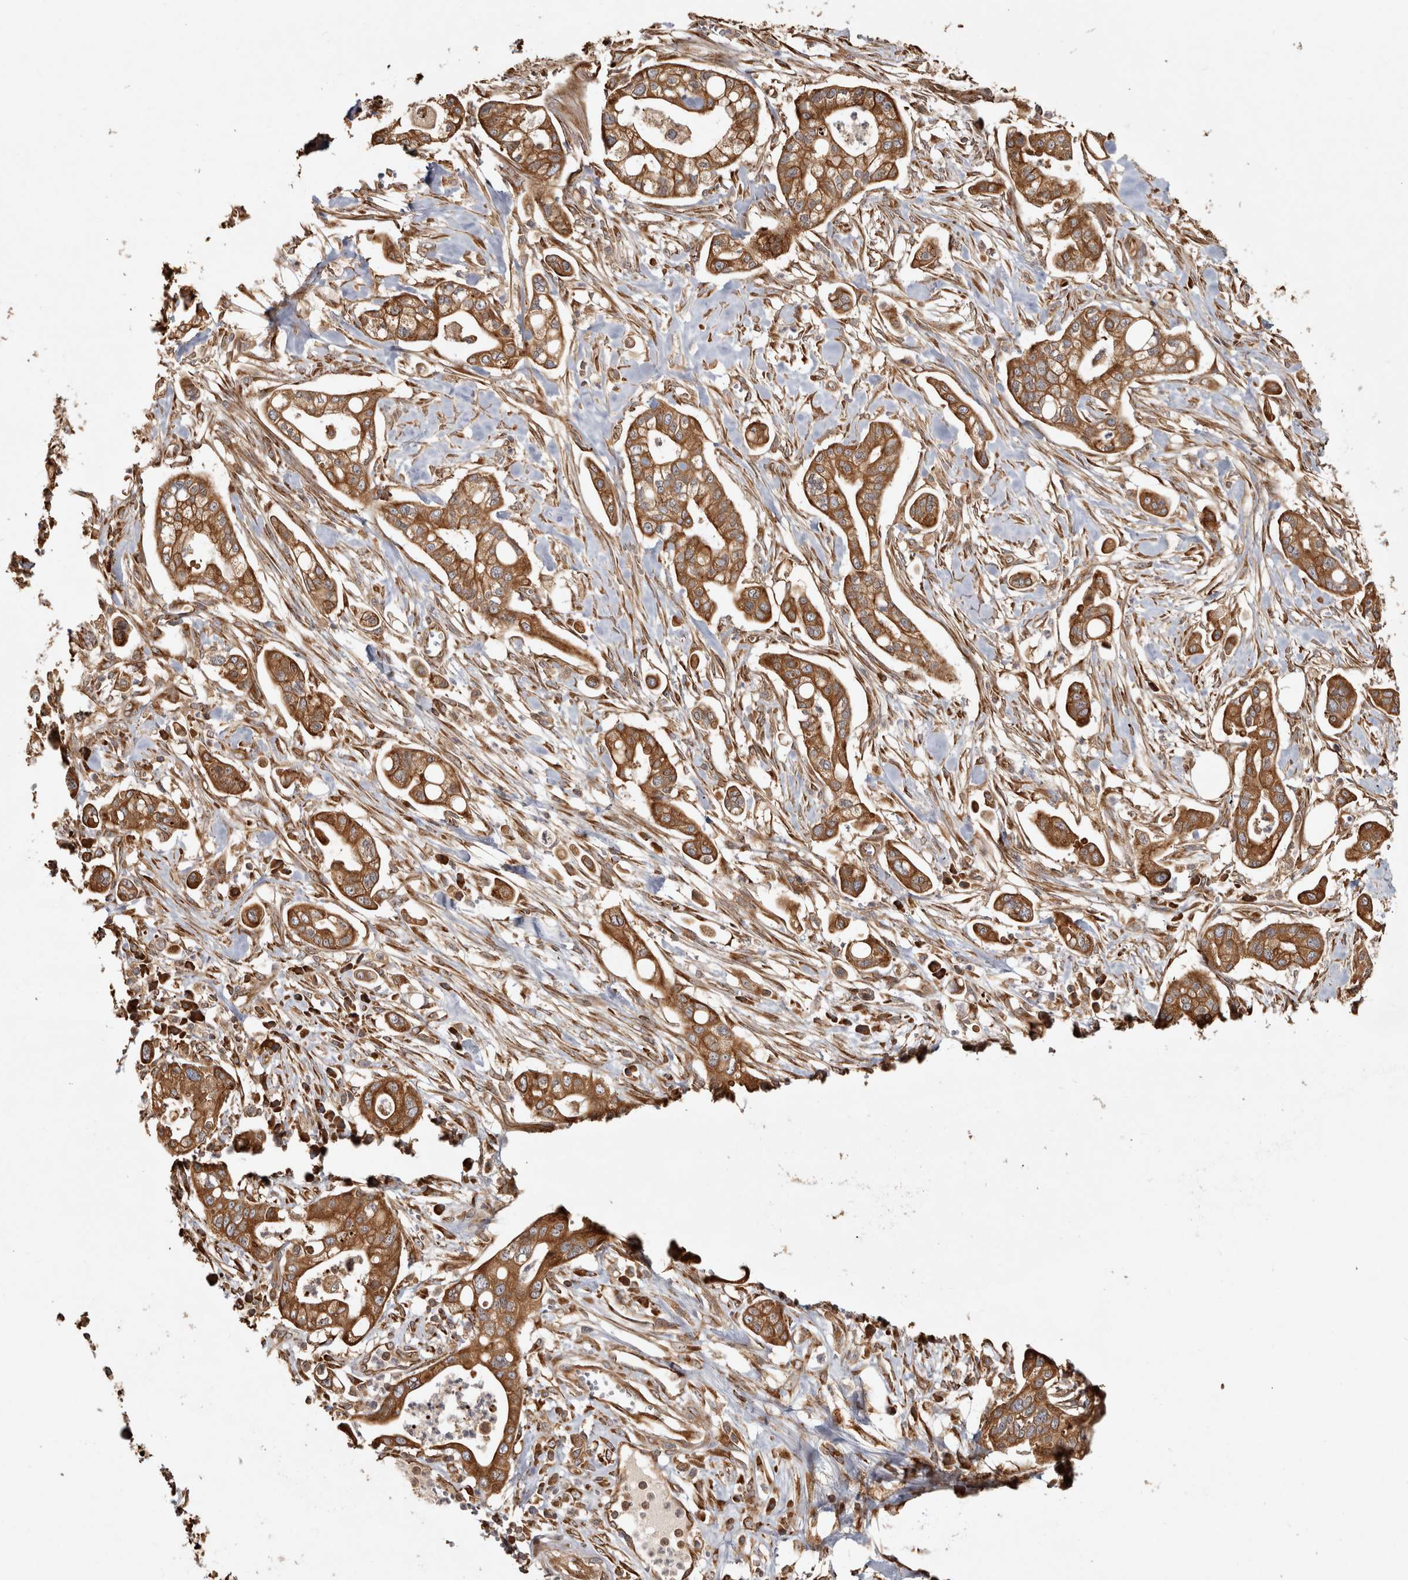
{"staining": {"intensity": "moderate", "quantity": ">75%", "location": "cytoplasmic/membranous"}, "tissue": "pancreatic cancer", "cell_type": "Tumor cells", "image_type": "cancer", "snomed": [{"axis": "morphology", "description": "Adenocarcinoma, NOS"}, {"axis": "topography", "description": "Pancreas"}], "caption": "Immunohistochemical staining of human pancreatic adenocarcinoma exhibits moderate cytoplasmic/membranous protein staining in approximately >75% of tumor cells. Nuclei are stained in blue.", "gene": "CAMSAP2", "patient": {"sex": "male", "age": 68}}